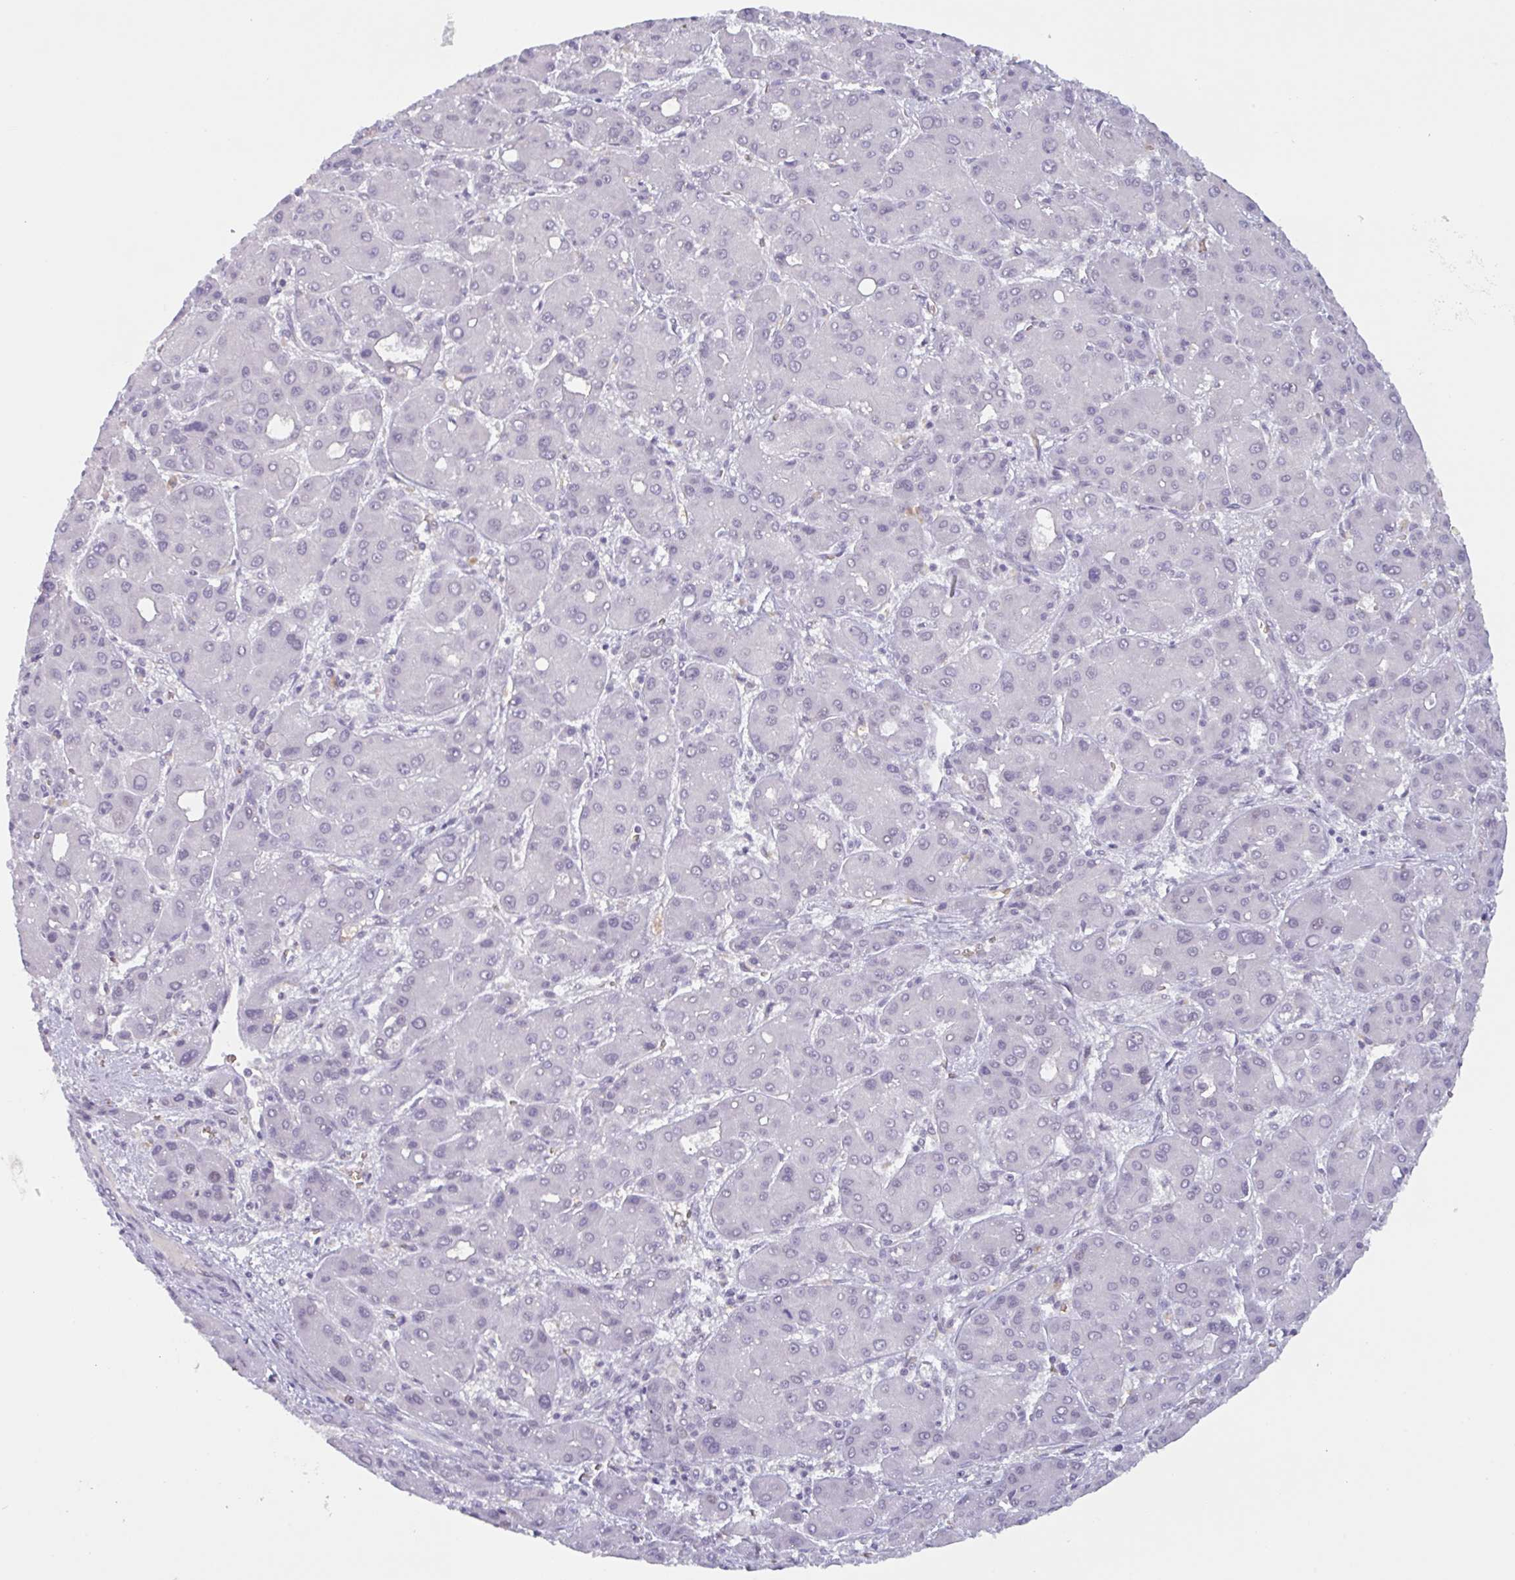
{"staining": {"intensity": "negative", "quantity": "none", "location": "none"}, "tissue": "liver cancer", "cell_type": "Tumor cells", "image_type": "cancer", "snomed": [{"axis": "morphology", "description": "Carcinoma, Hepatocellular, NOS"}, {"axis": "topography", "description": "Liver"}], "caption": "Immunohistochemistry histopathology image of human liver cancer stained for a protein (brown), which demonstrates no staining in tumor cells. (IHC, brightfield microscopy, high magnification).", "gene": "RHAG", "patient": {"sex": "male", "age": 55}}